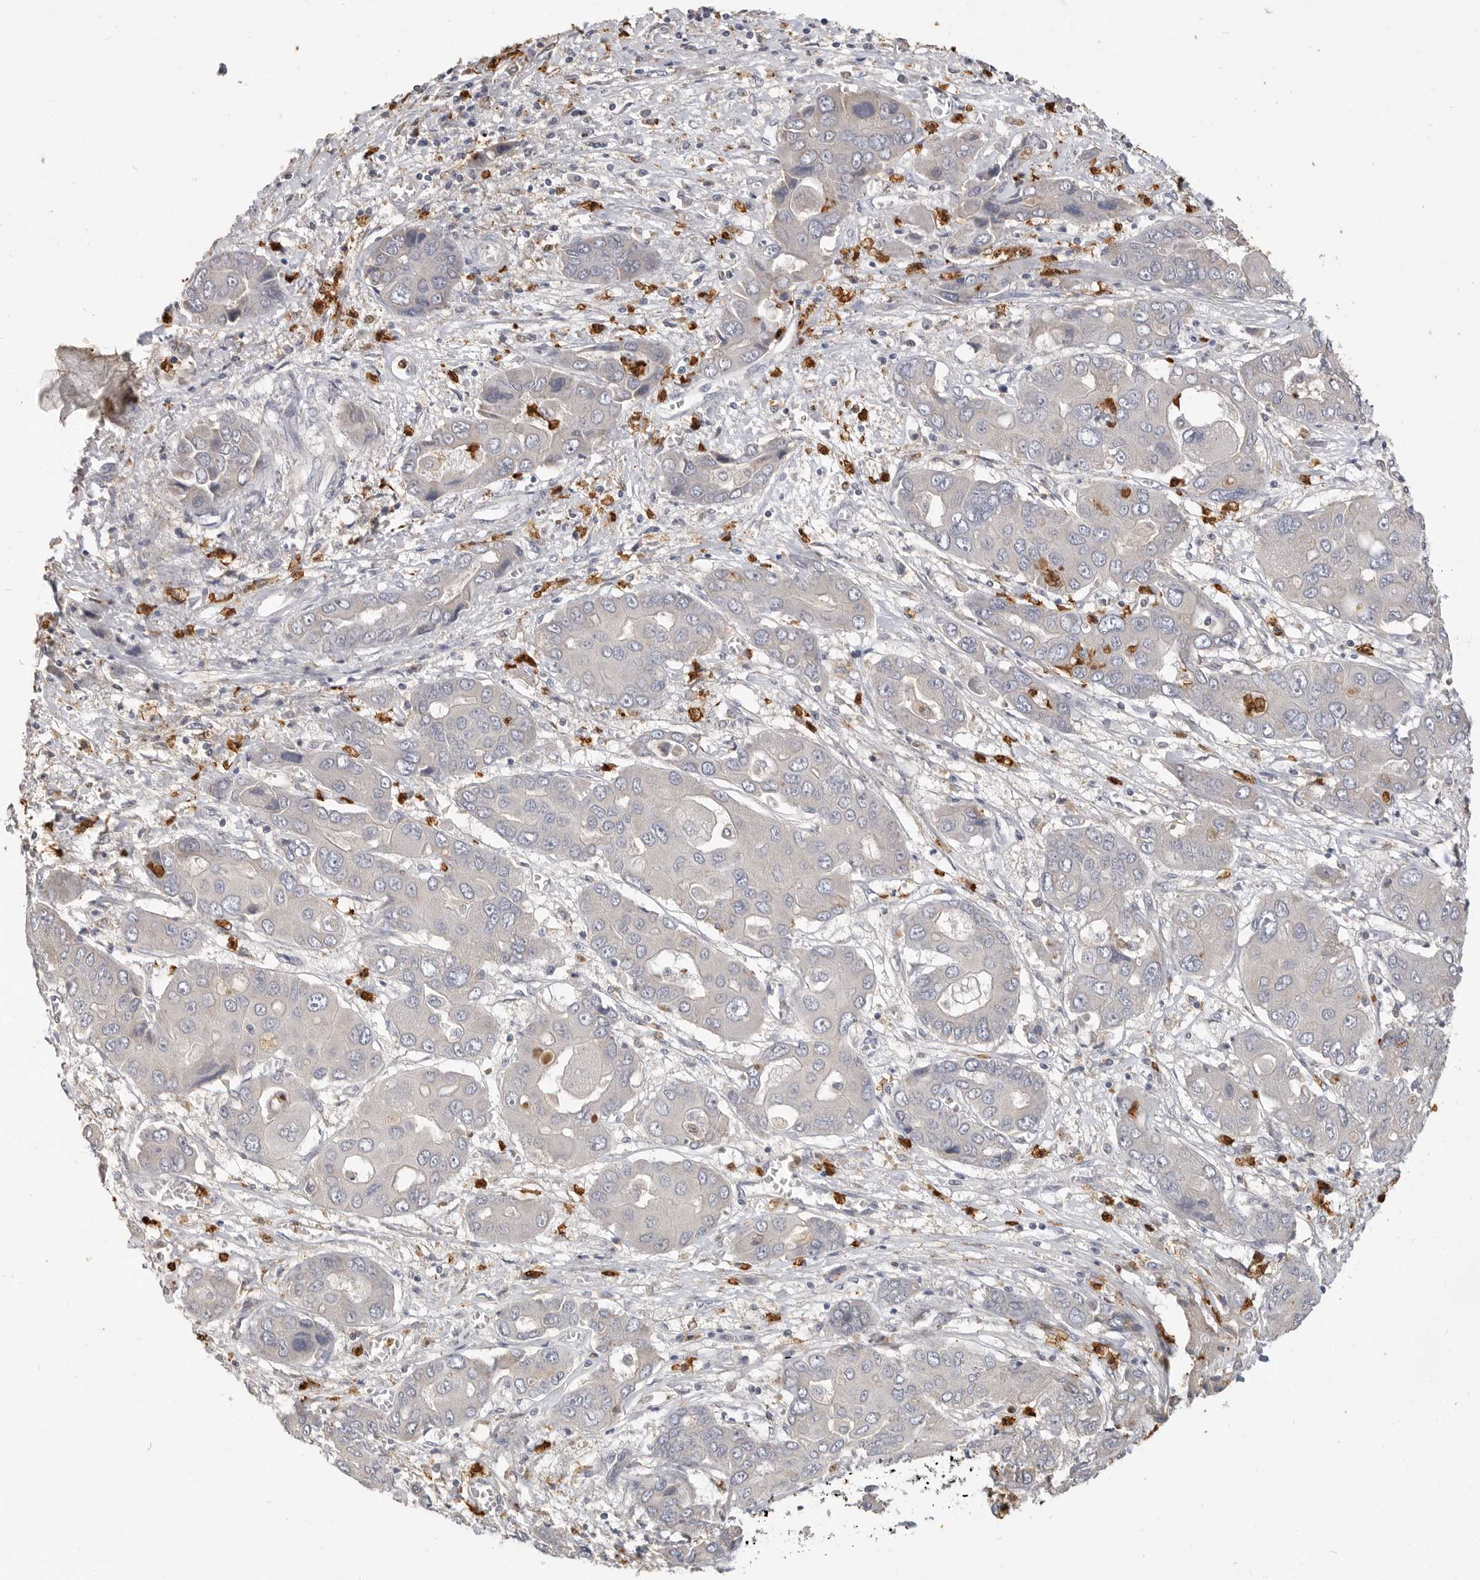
{"staining": {"intensity": "negative", "quantity": "none", "location": "none"}, "tissue": "liver cancer", "cell_type": "Tumor cells", "image_type": "cancer", "snomed": [{"axis": "morphology", "description": "Cholangiocarcinoma"}, {"axis": "topography", "description": "Liver"}], "caption": "Photomicrograph shows no significant protein staining in tumor cells of liver cholangiocarcinoma. The staining is performed using DAB (3,3'-diaminobenzidine) brown chromogen with nuclei counter-stained in using hematoxylin.", "gene": "LTBR", "patient": {"sex": "male", "age": 67}}